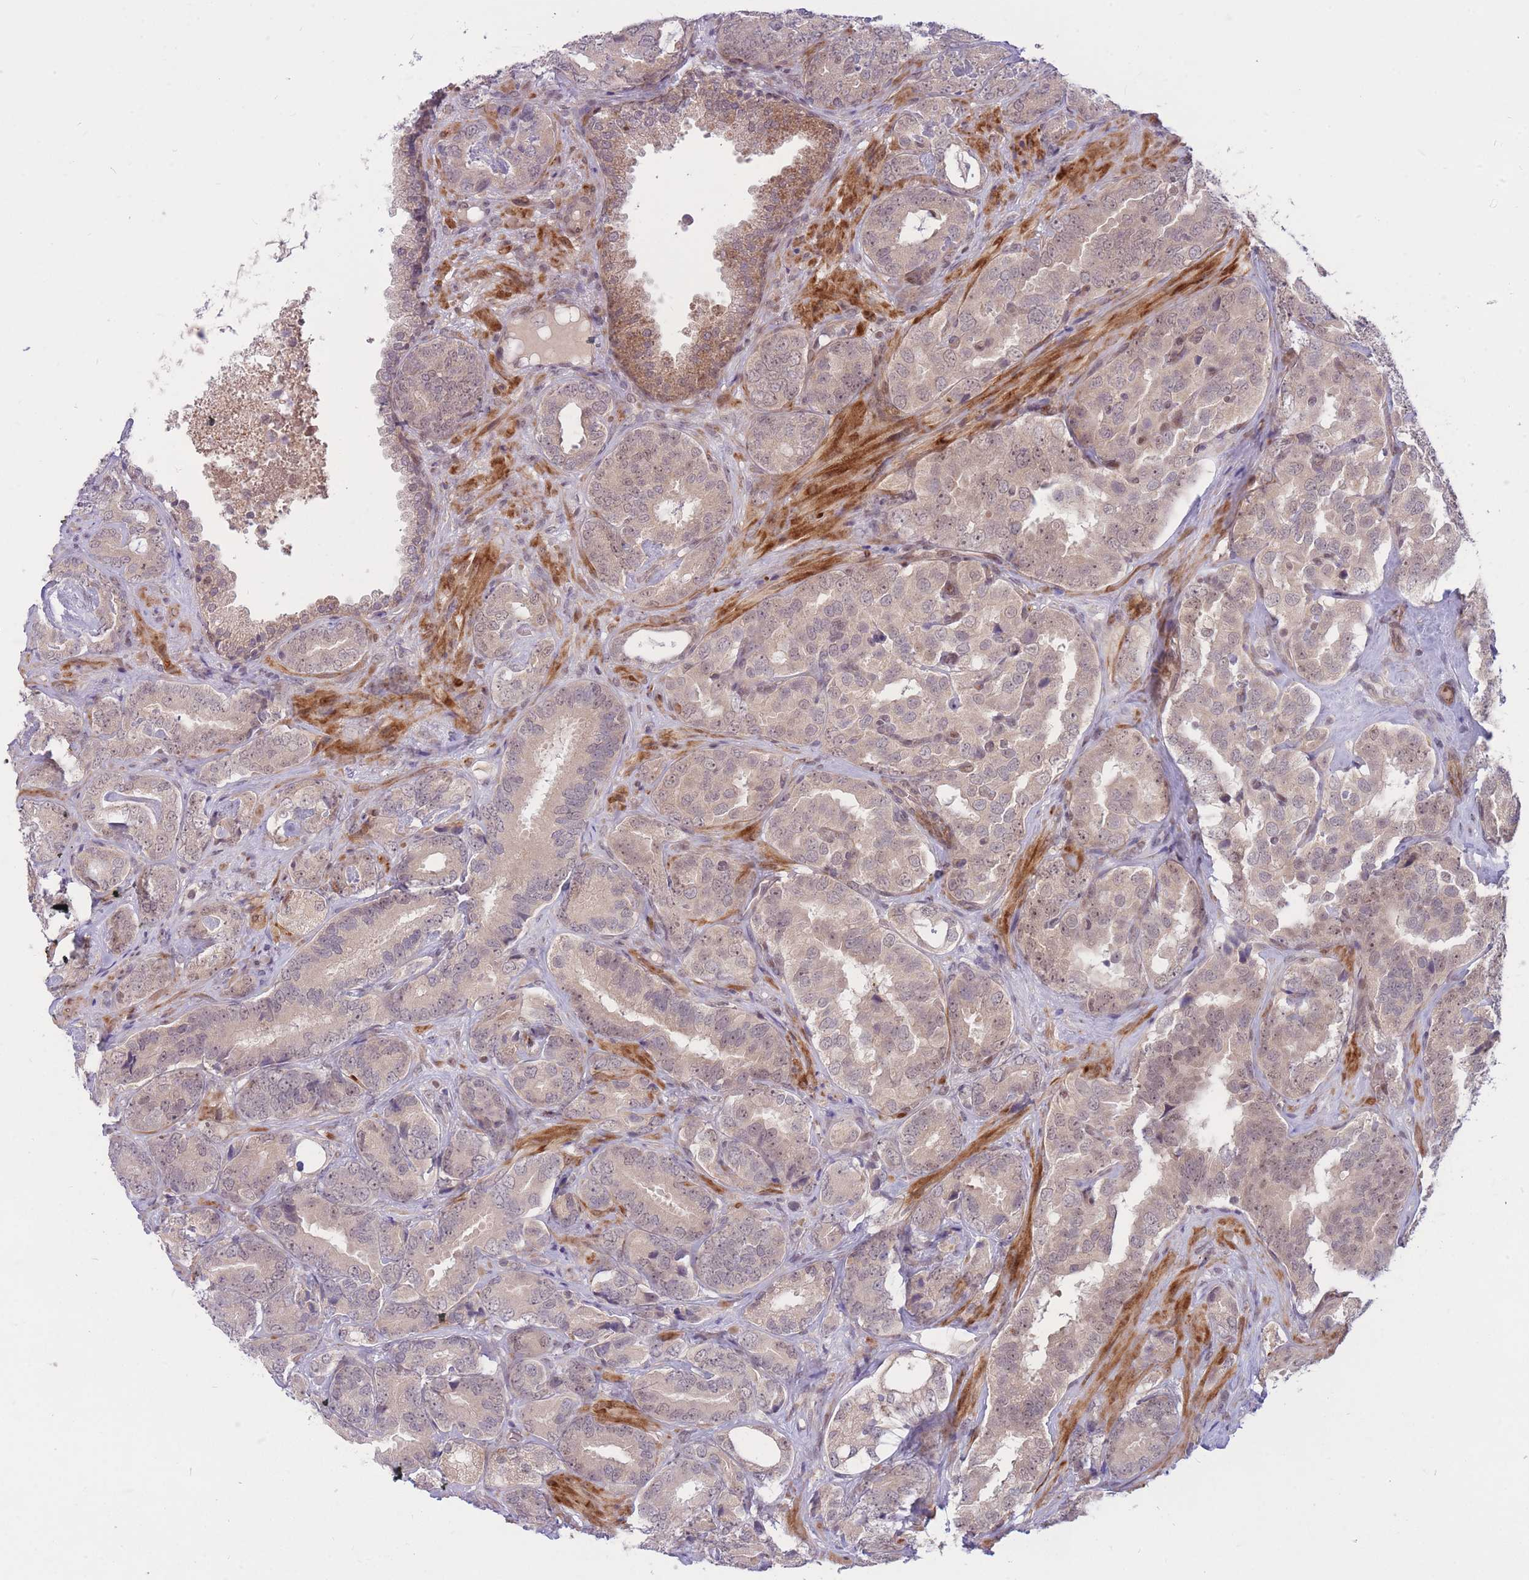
{"staining": {"intensity": "weak", "quantity": "25%-75%", "location": "cytoplasmic/membranous"}, "tissue": "prostate cancer", "cell_type": "Tumor cells", "image_type": "cancer", "snomed": [{"axis": "morphology", "description": "Adenocarcinoma, High grade"}, {"axis": "topography", "description": "Prostate"}], "caption": "Protein expression analysis of human prostate cancer (high-grade adenocarcinoma) reveals weak cytoplasmic/membranous expression in about 25%-75% of tumor cells. The protein is shown in brown color, while the nuclei are stained blue.", "gene": "ERCC2", "patient": {"sex": "male", "age": 71}}